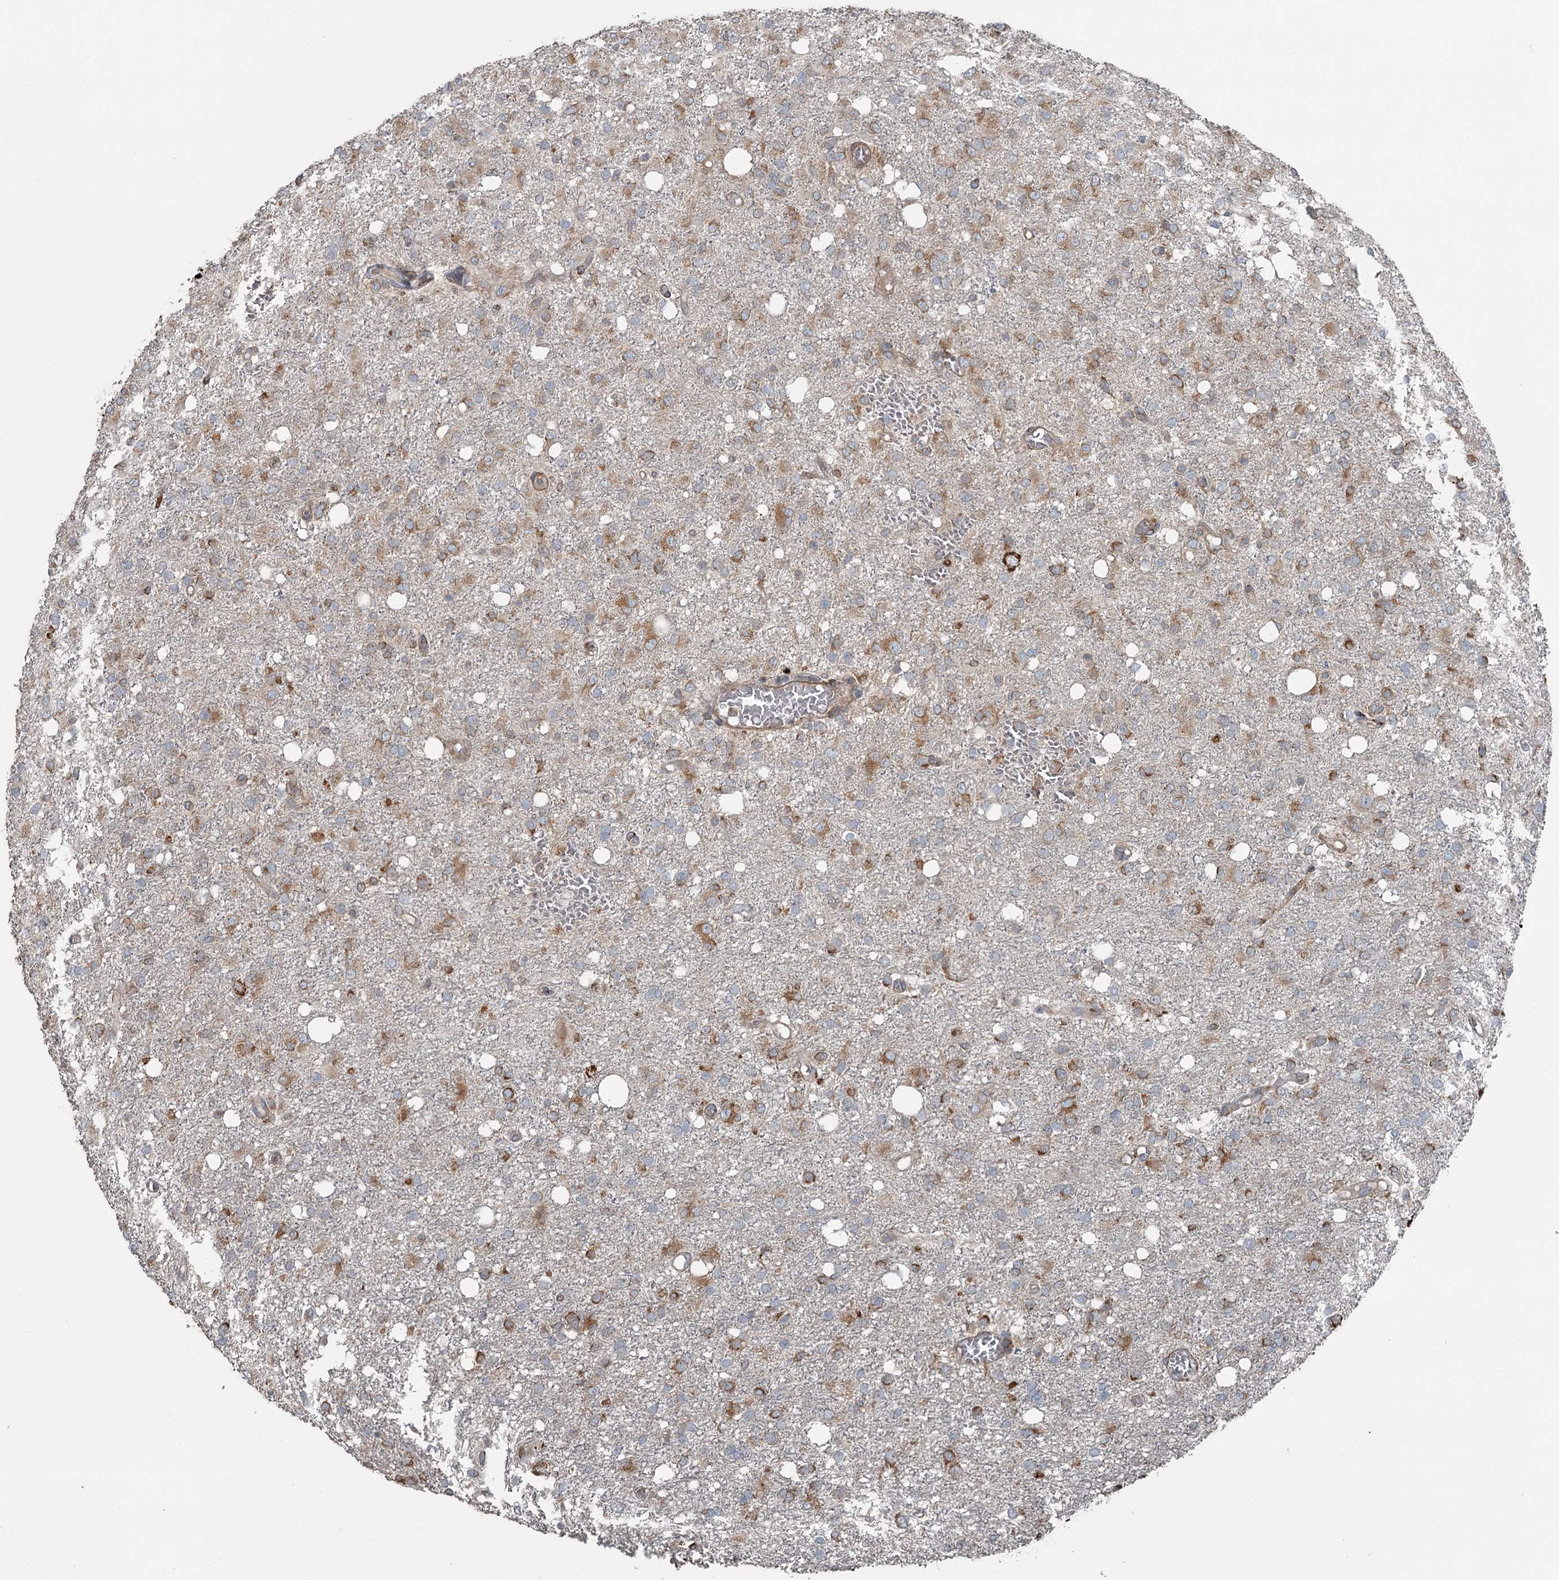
{"staining": {"intensity": "strong", "quantity": "25%-75%", "location": "cytoplasmic/membranous"}, "tissue": "glioma", "cell_type": "Tumor cells", "image_type": "cancer", "snomed": [{"axis": "morphology", "description": "Glioma, malignant, High grade"}, {"axis": "topography", "description": "Brain"}], "caption": "The histopathology image displays a brown stain indicating the presence of a protein in the cytoplasmic/membranous of tumor cells in glioma. The protein of interest is stained brown, and the nuclei are stained in blue (DAB (3,3'-diaminobenzidine) IHC with brightfield microscopy, high magnification).", "gene": "RASSF8", "patient": {"sex": "female", "age": 59}}